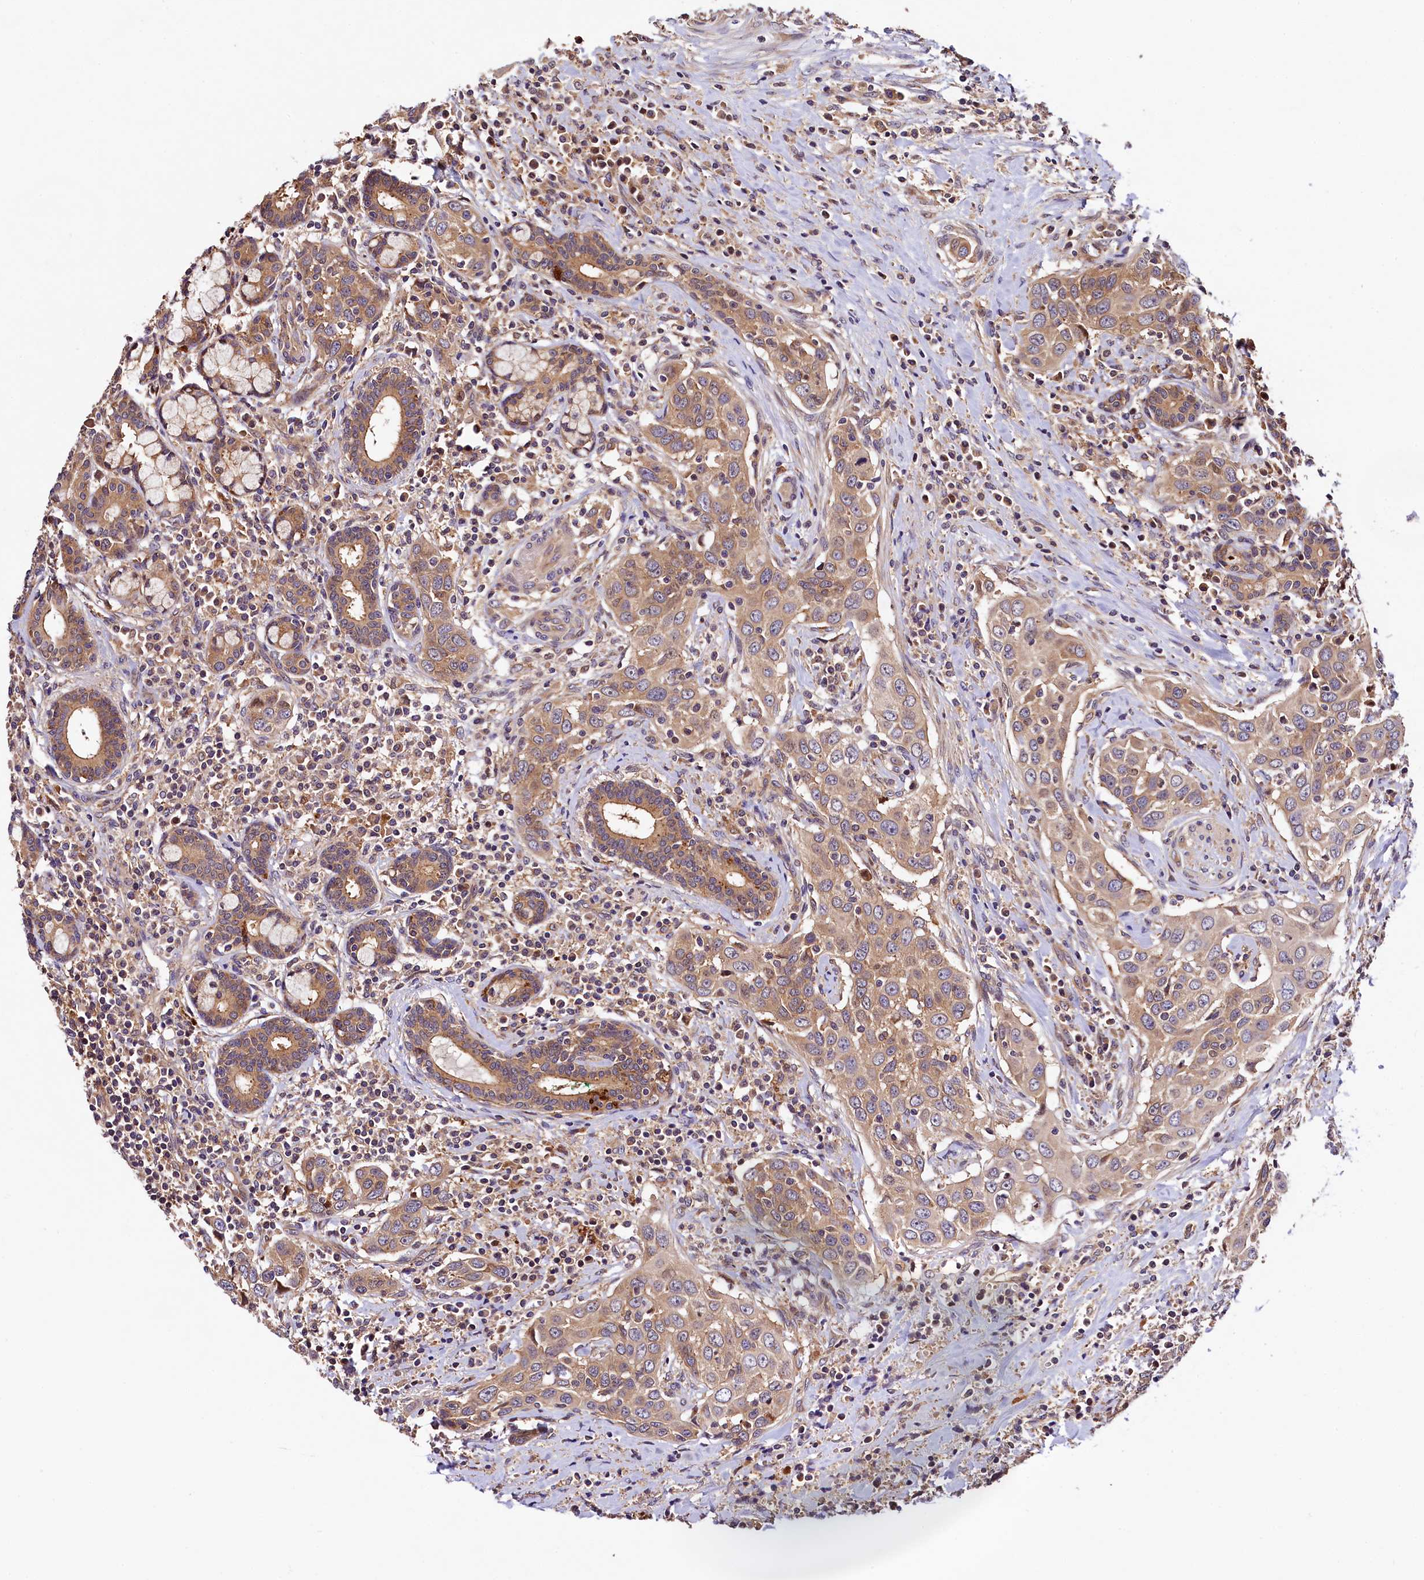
{"staining": {"intensity": "moderate", "quantity": ">75%", "location": "cytoplasmic/membranous"}, "tissue": "head and neck cancer", "cell_type": "Tumor cells", "image_type": "cancer", "snomed": [{"axis": "morphology", "description": "Squamous cell carcinoma, NOS"}, {"axis": "topography", "description": "Oral tissue"}, {"axis": "topography", "description": "Head-Neck"}], "caption": "Protein expression analysis of human head and neck cancer (squamous cell carcinoma) reveals moderate cytoplasmic/membranous expression in about >75% of tumor cells.", "gene": "VPS35", "patient": {"sex": "female", "age": 50}}